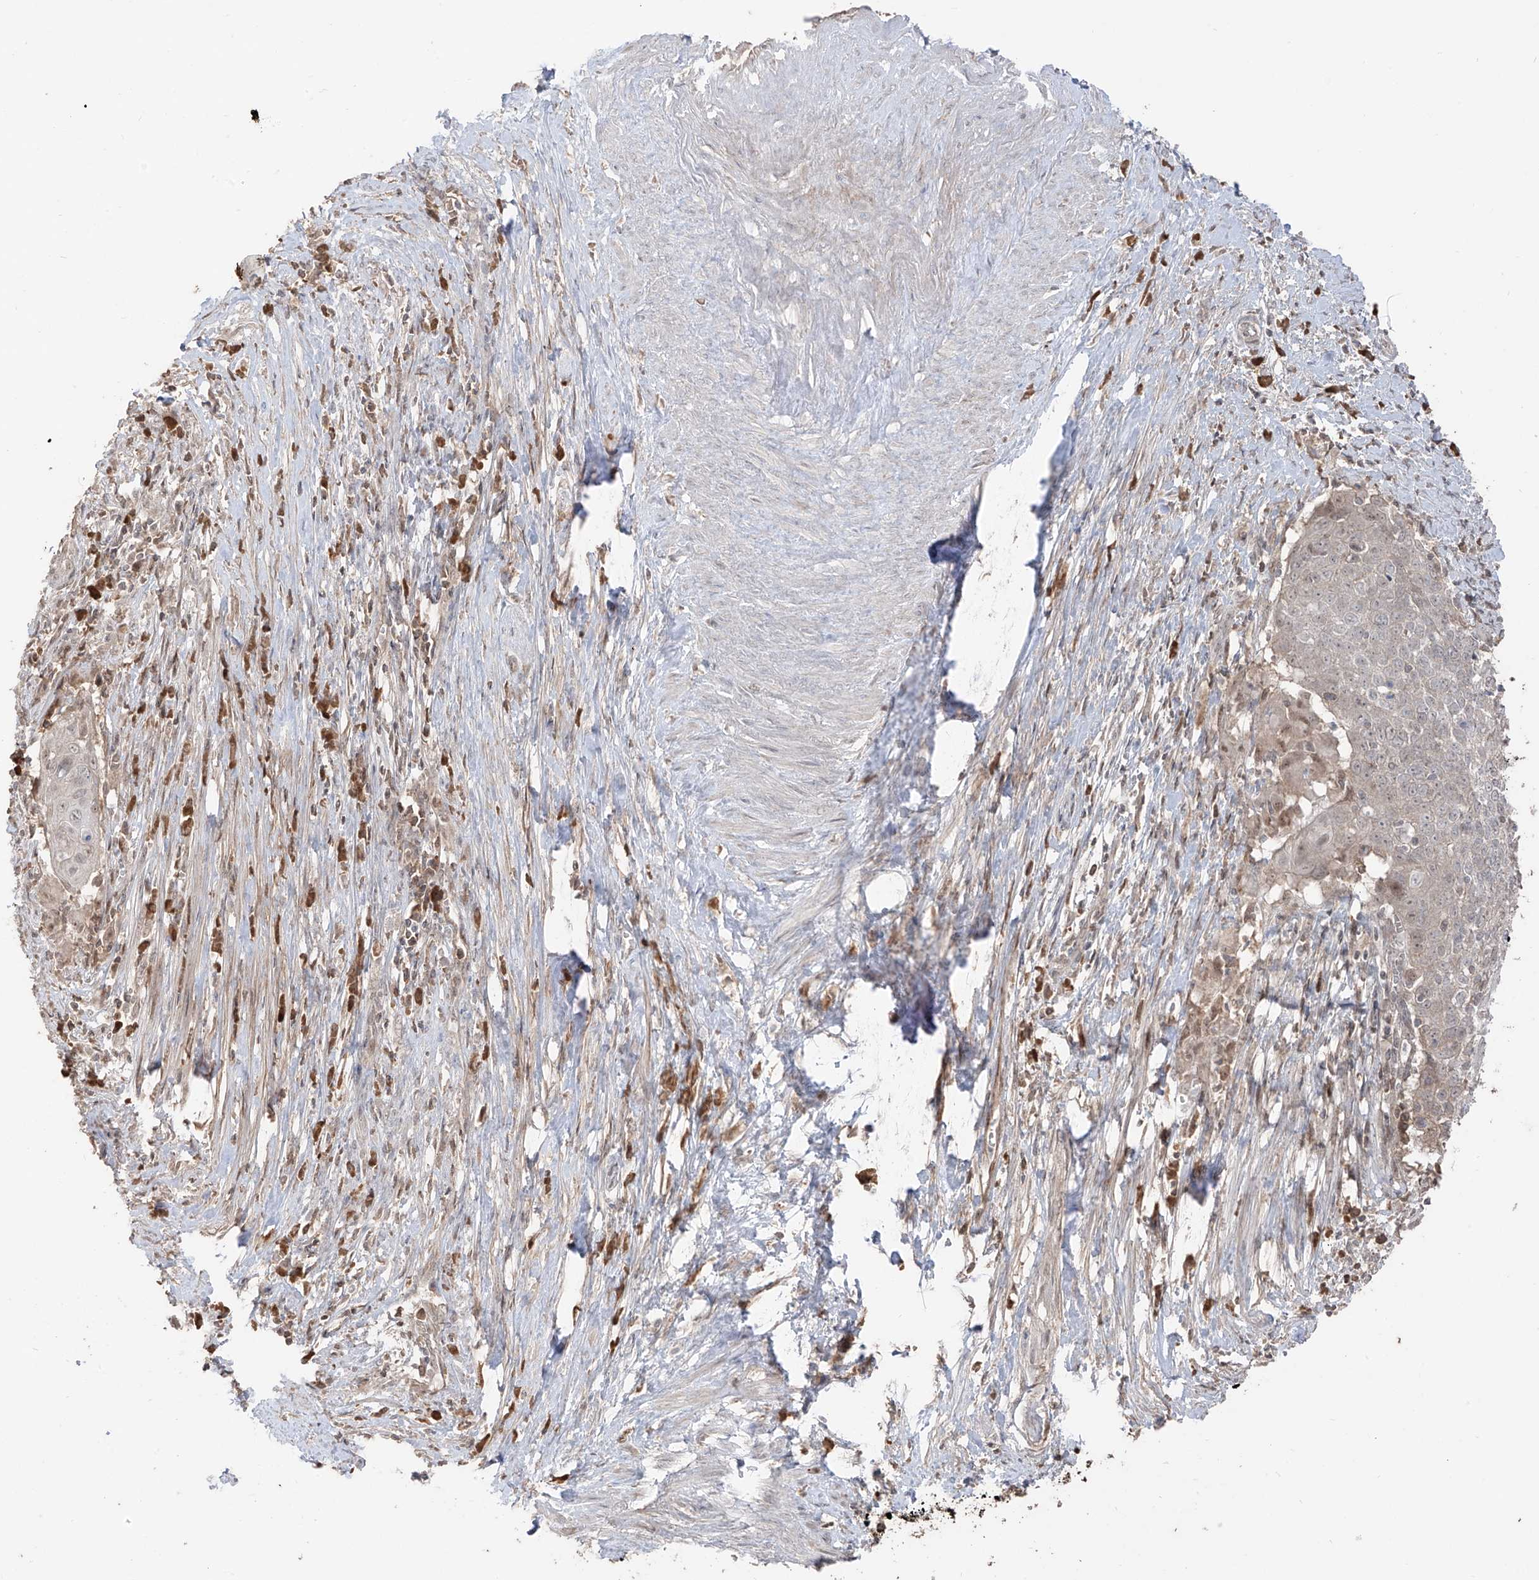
{"staining": {"intensity": "negative", "quantity": "none", "location": "none"}, "tissue": "cervical cancer", "cell_type": "Tumor cells", "image_type": "cancer", "snomed": [{"axis": "morphology", "description": "Squamous cell carcinoma, NOS"}, {"axis": "topography", "description": "Cervix"}], "caption": "Human cervical cancer stained for a protein using immunohistochemistry displays no staining in tumor cells.", "gene": "COLGALT2", "patient": {"sex": "female", "age": 39}}